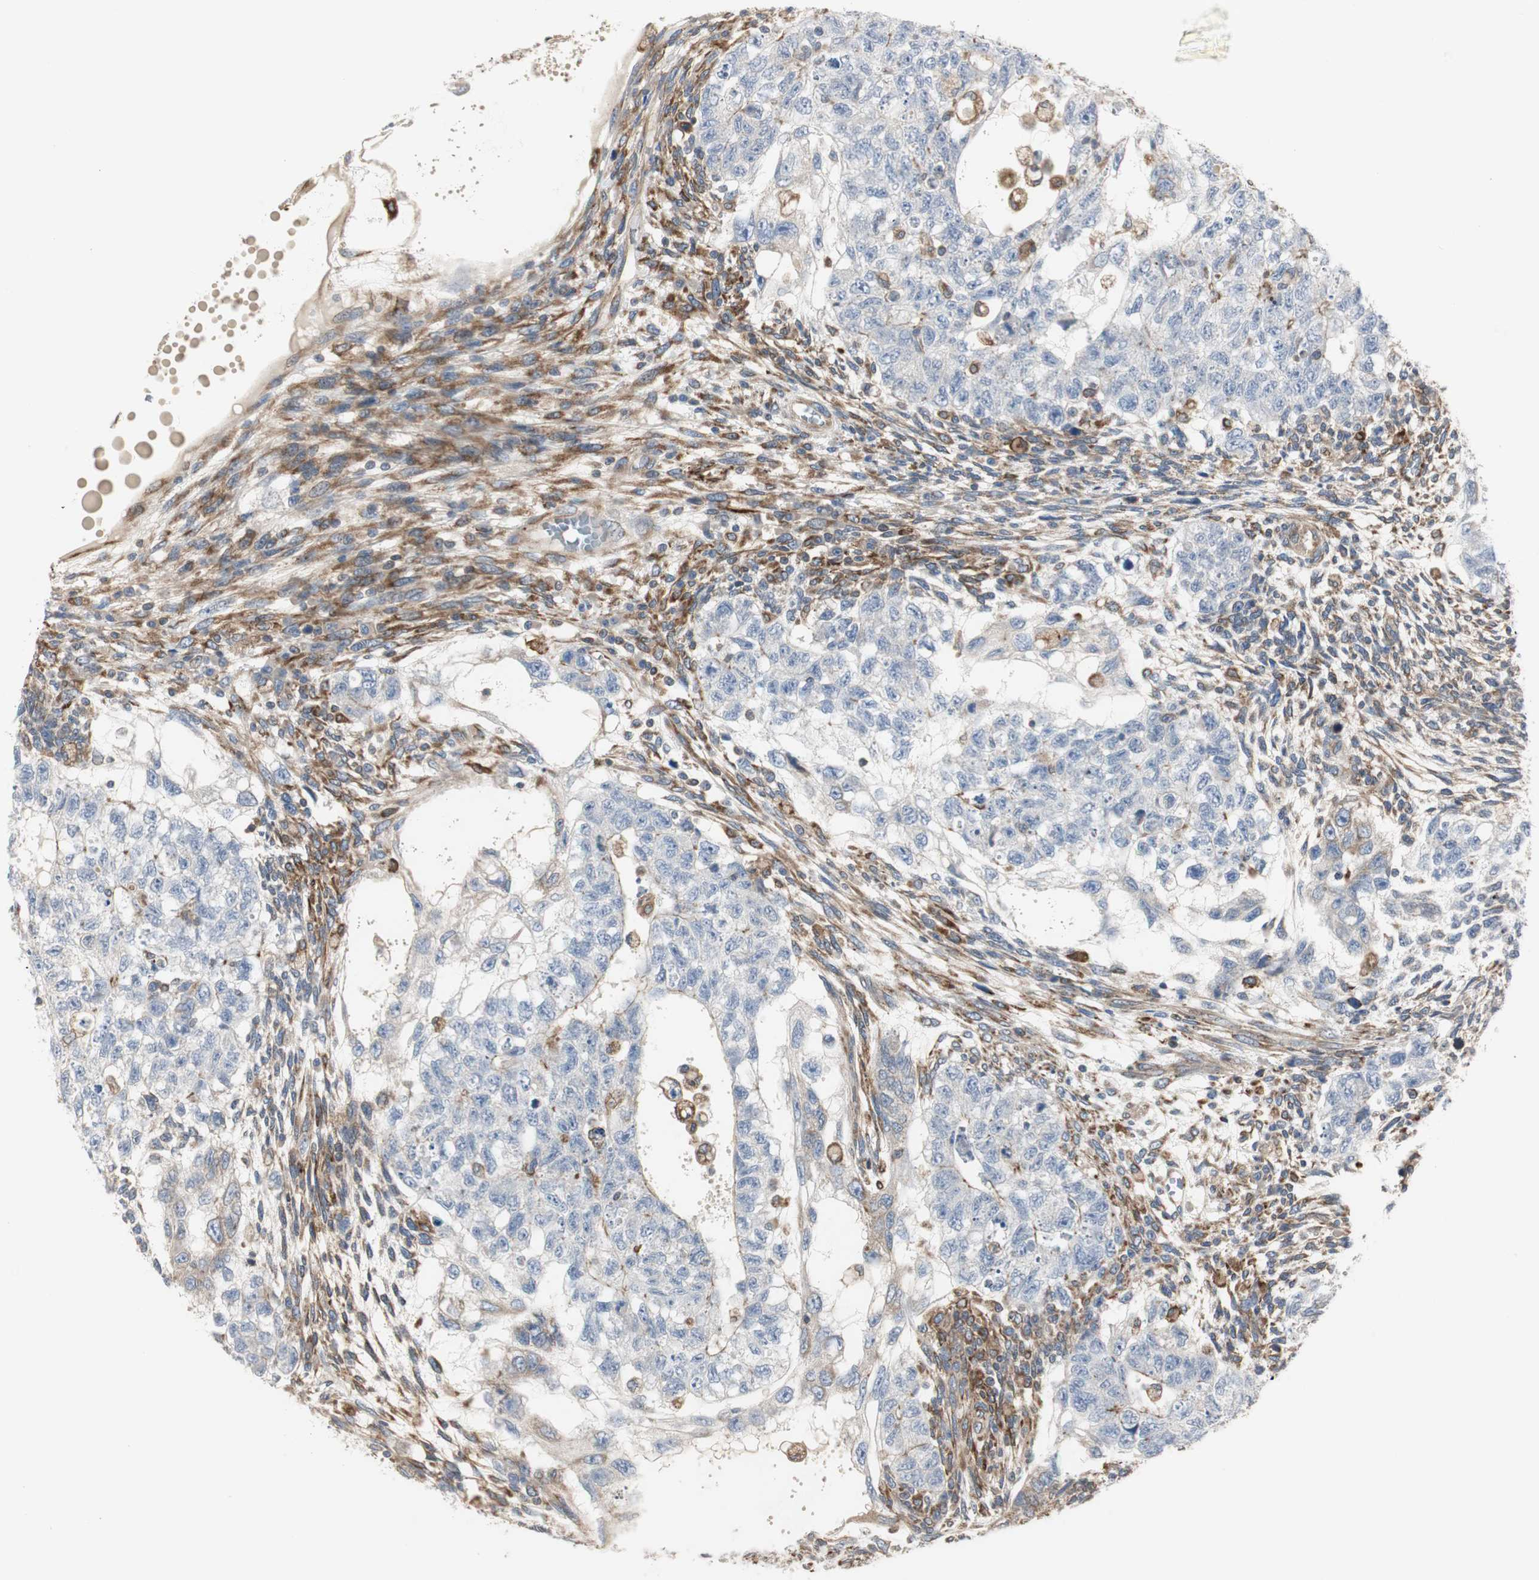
{"staining": {"intensity": "negative", "quantity": "none", "location": "none"}, "tissue": "testis cancer", "cell_type": "Tumor cells", "image_type": "cancer", "snomed": [{"axis": "morphology", "description": "Normal tissue, NOS"}, {"axis": "morphology", "description": "Carcinoma, Embryonal, NOS"}, {"axis": "topography", "description": "Testis"}], "caption": "Immunohistochemistry of human embryonal carcinoma (testis) displays no expression in tumor cells.", "gene": "H6PD", "patient": {"sex": "male", "age": 36}}